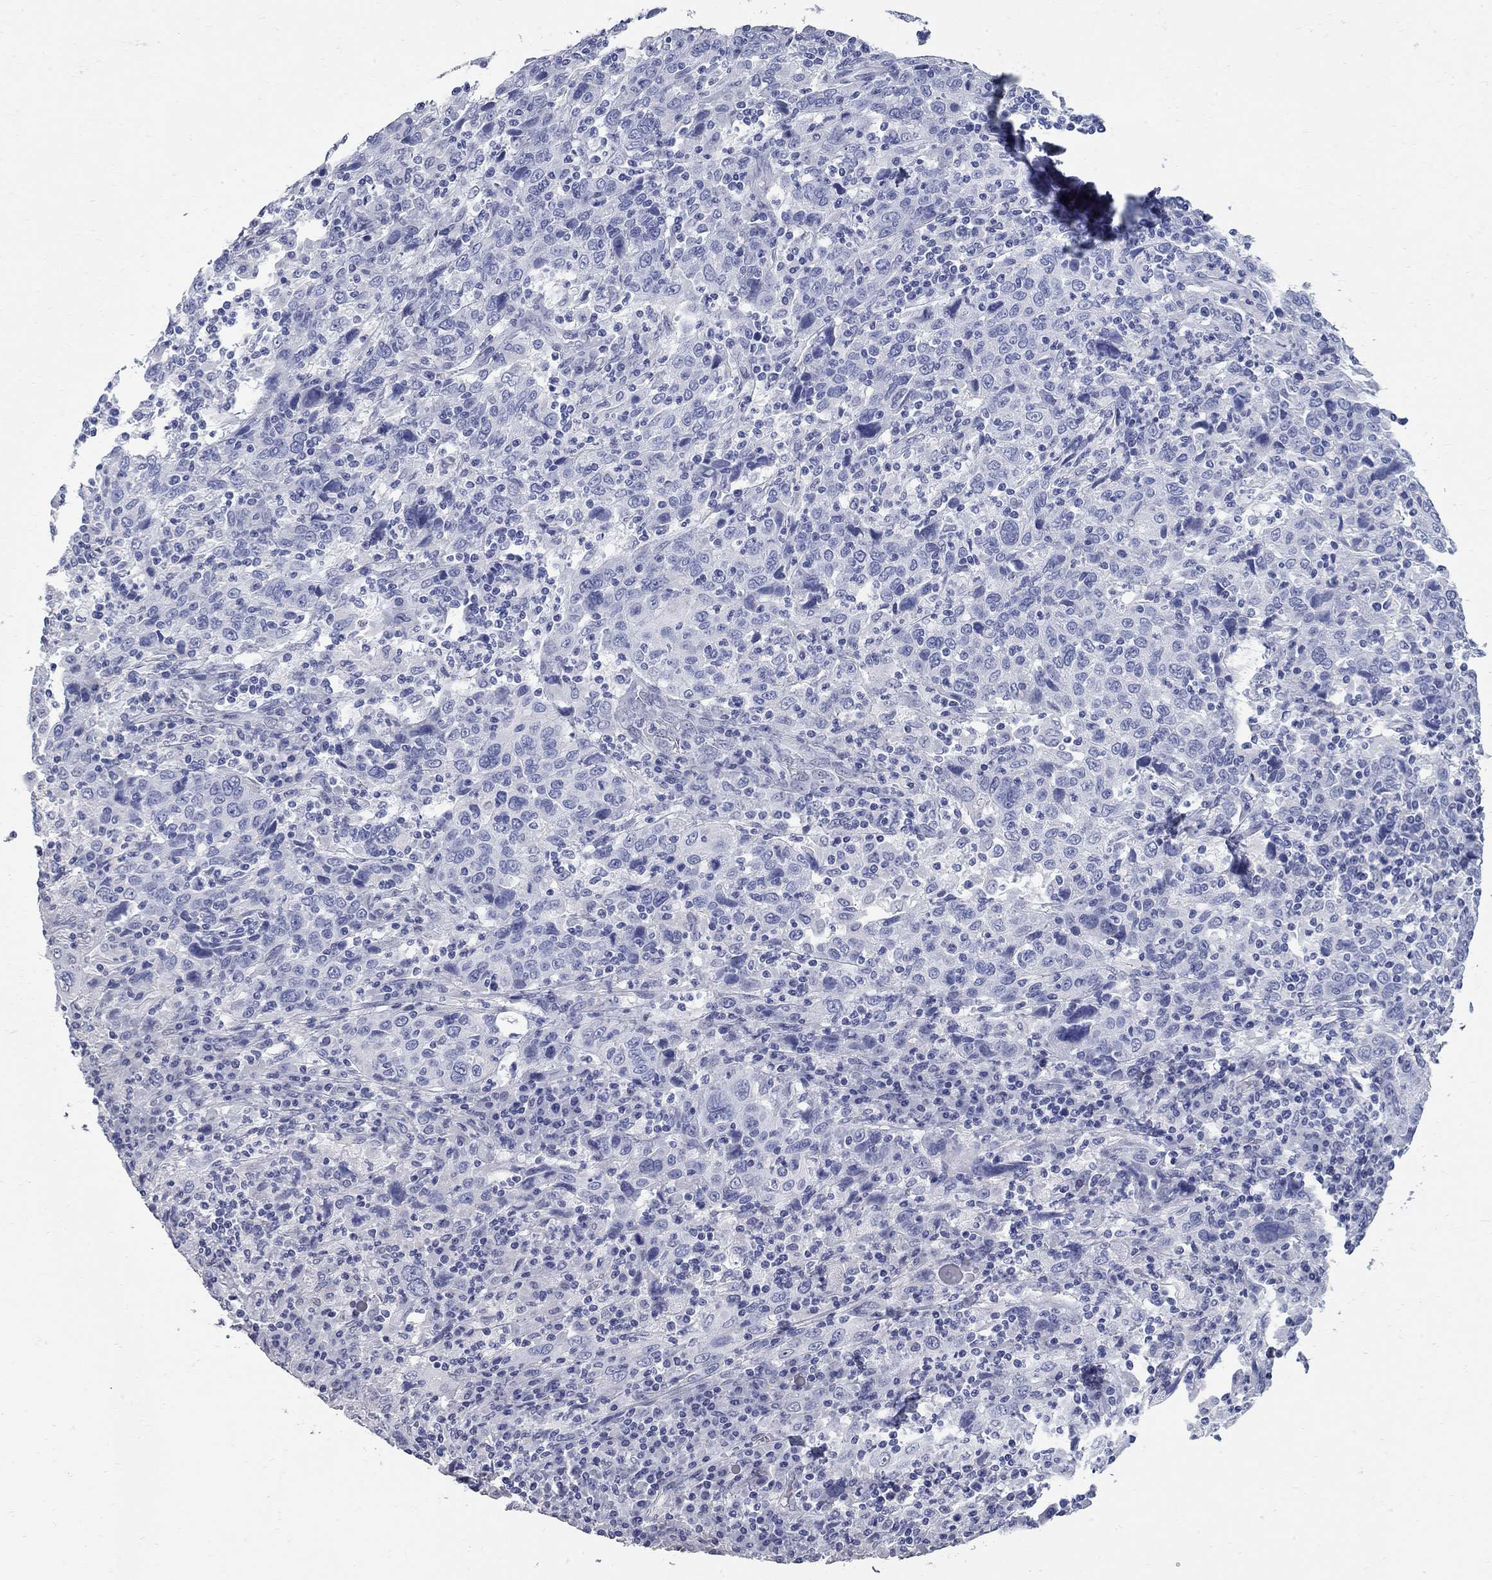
{"staining": {"intensity": "negative", "quantity": "none", "location": "none"}, "tissue": "cervical cancer", "cell_type": "Tumor cells", "image_type": "cancer", "snomed": [{"axis": "morphology", "description": "Squamous cell carcinoma, NOS"}, {"axis": "topography", "description": "Cervix"}], "caption": "IHC of human cervical squamous cell carcinoma exhibits no positivity in tumor cells.", "gene": "BPIFB1", "patient": {"sex": "female", "age": 46}}